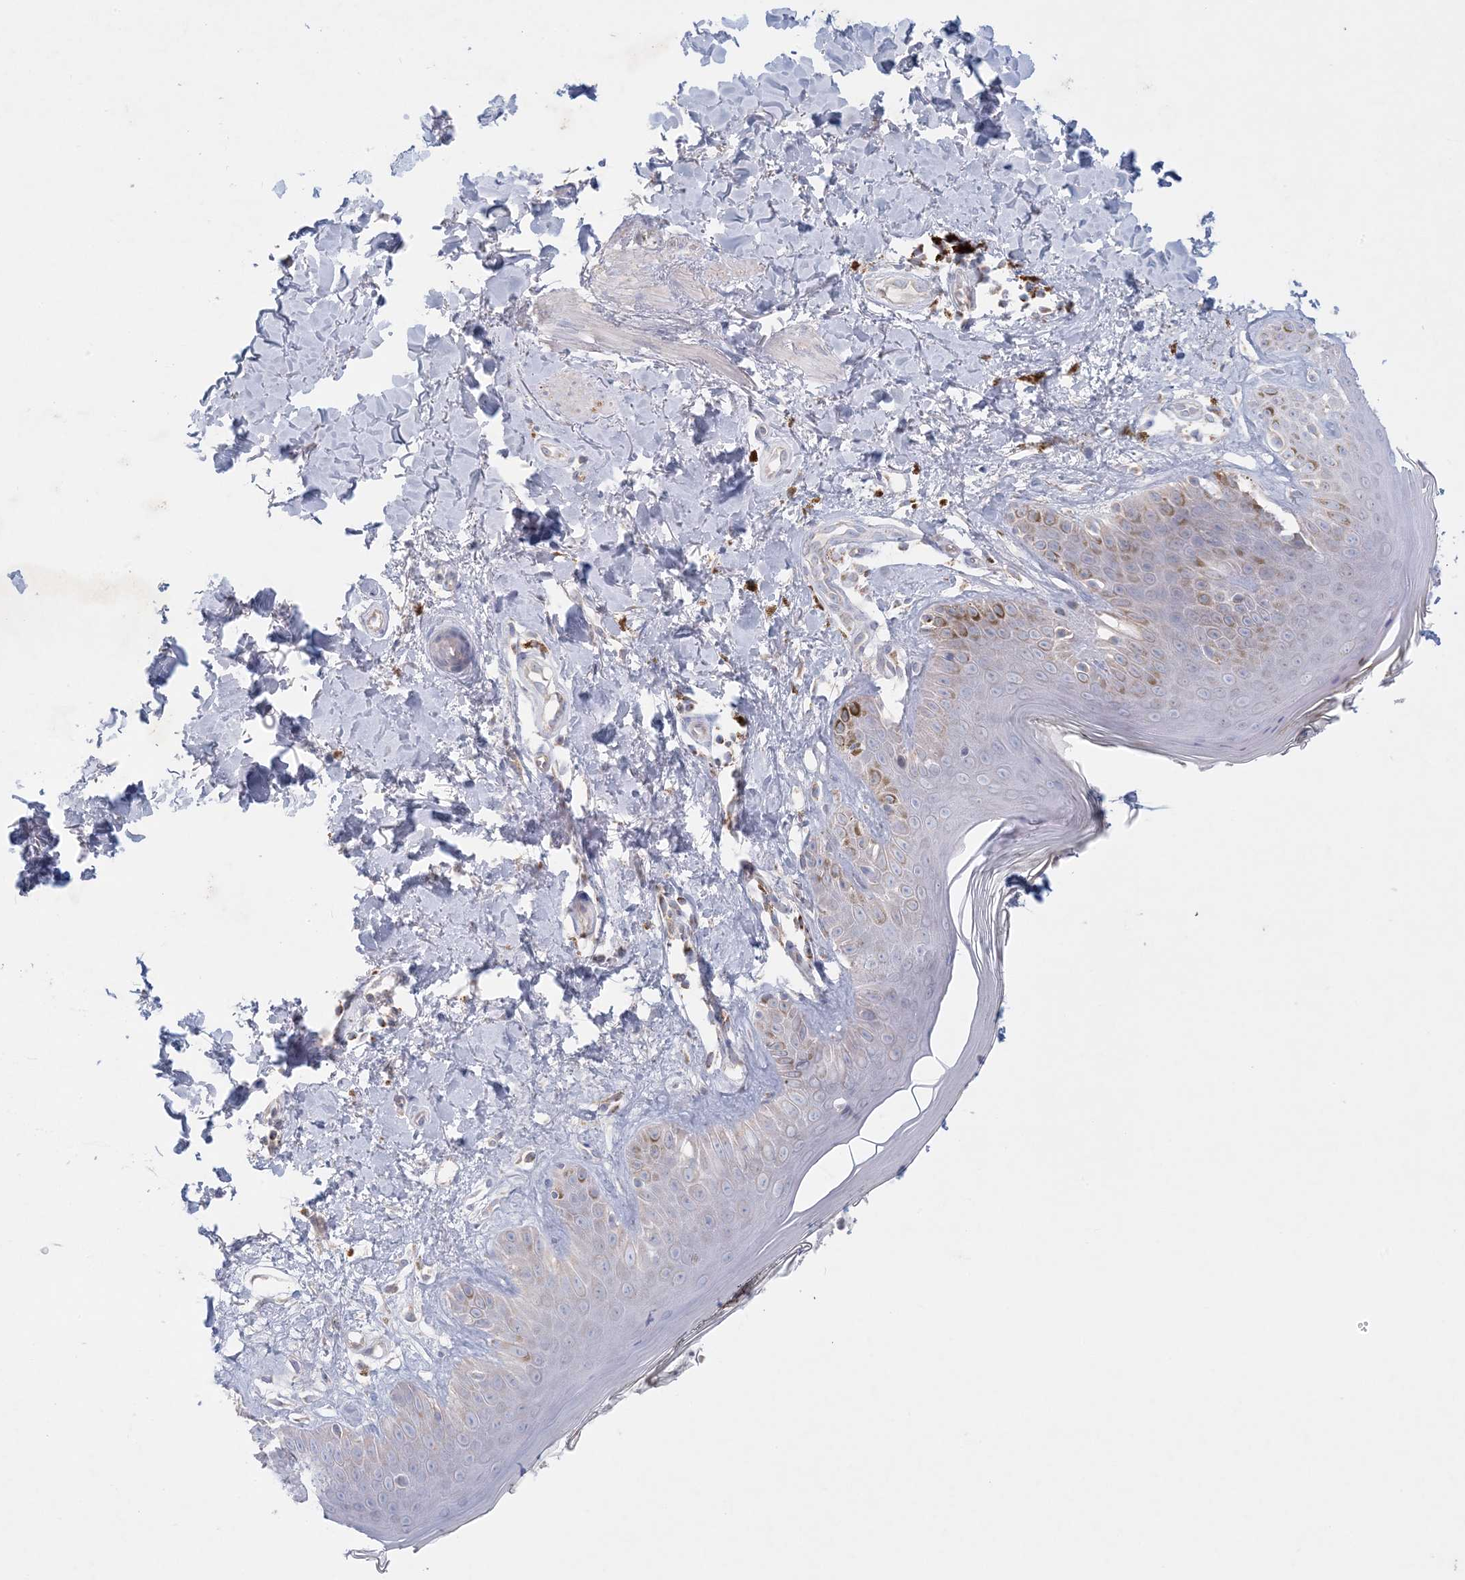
{"staining": {"intensity": "weak", "quantity": "25%-75%", "location": "cytoplasmic/membranous"}, "tissue": "skin", "cell_type": "Fibroblasts", "image_type": "normal", "snomed": [{"axis": "morphology", "description": "Normal tissue, NOS"}, {"axis": "topography", "description": "Skin"}], "caption": "Weak cytoplasmic/membranous positivity is identified in approximately 25%-75% of fibroblasts in normal skin. The staining was performed using DAB, with brown indicating positive protein expression. Nuclei are stained blue with hematoxylin.", "gene": "KCTD6", "patient": {"sex": "female", "age": 64}}